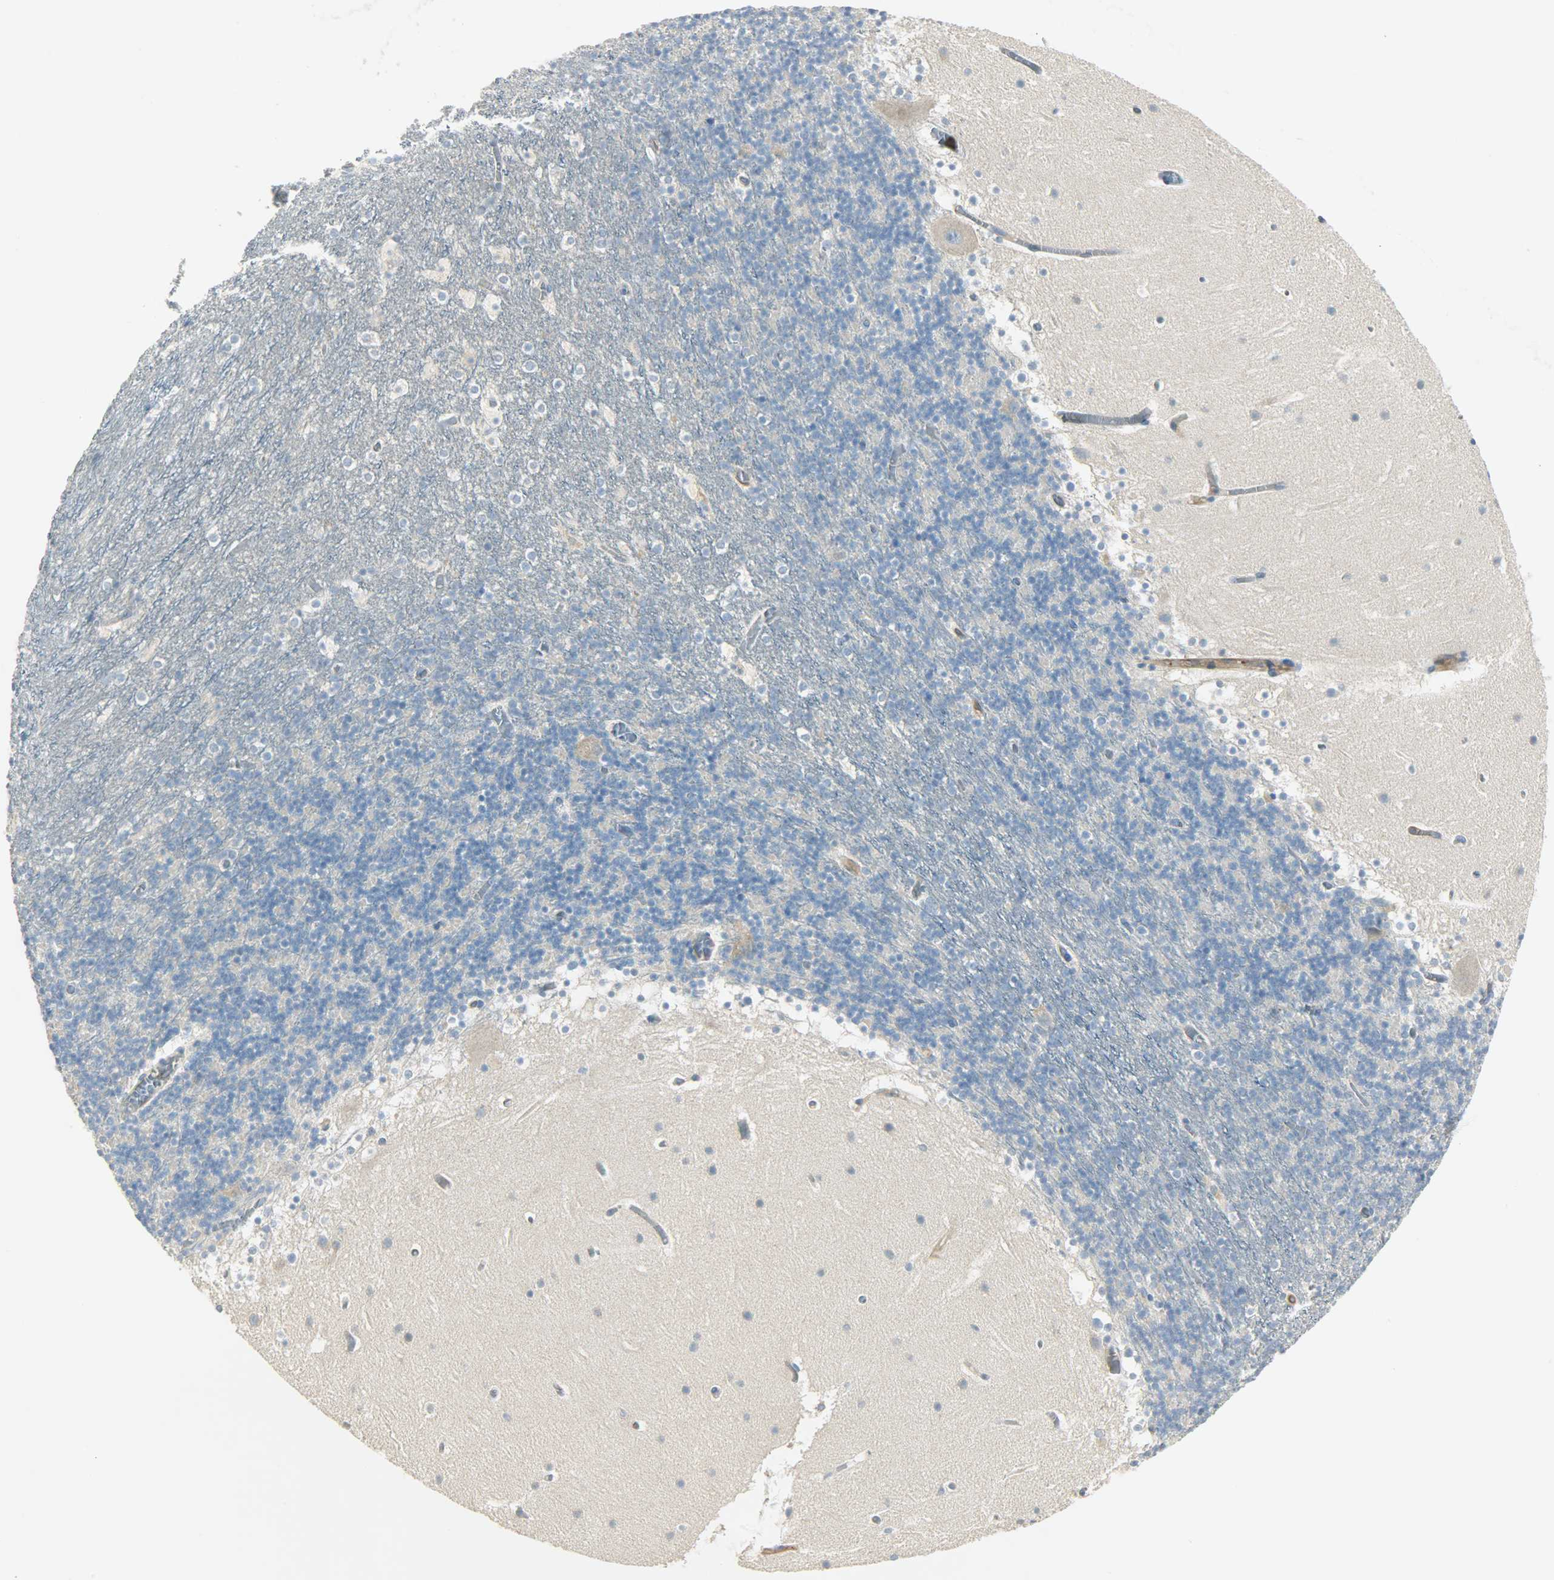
{"staining": {"intensity": "negative", "quantity": "none", "location": "none"}, "tissue": "cerebellum", "cell_type": "Cells in granular layer", "image_type": "normal", "snomed": [{"axis": "morphology", "description": "Normal tissue, NOS"}, {"axis": "topography", "description": "Cerebellum"}], "caption": "A histopathology image of cerebellum stained for a protein demonstrates no brown staining in cells in granular layer.", "gene": "WARS1", "patient": {"sex": "male", "age": 45}}